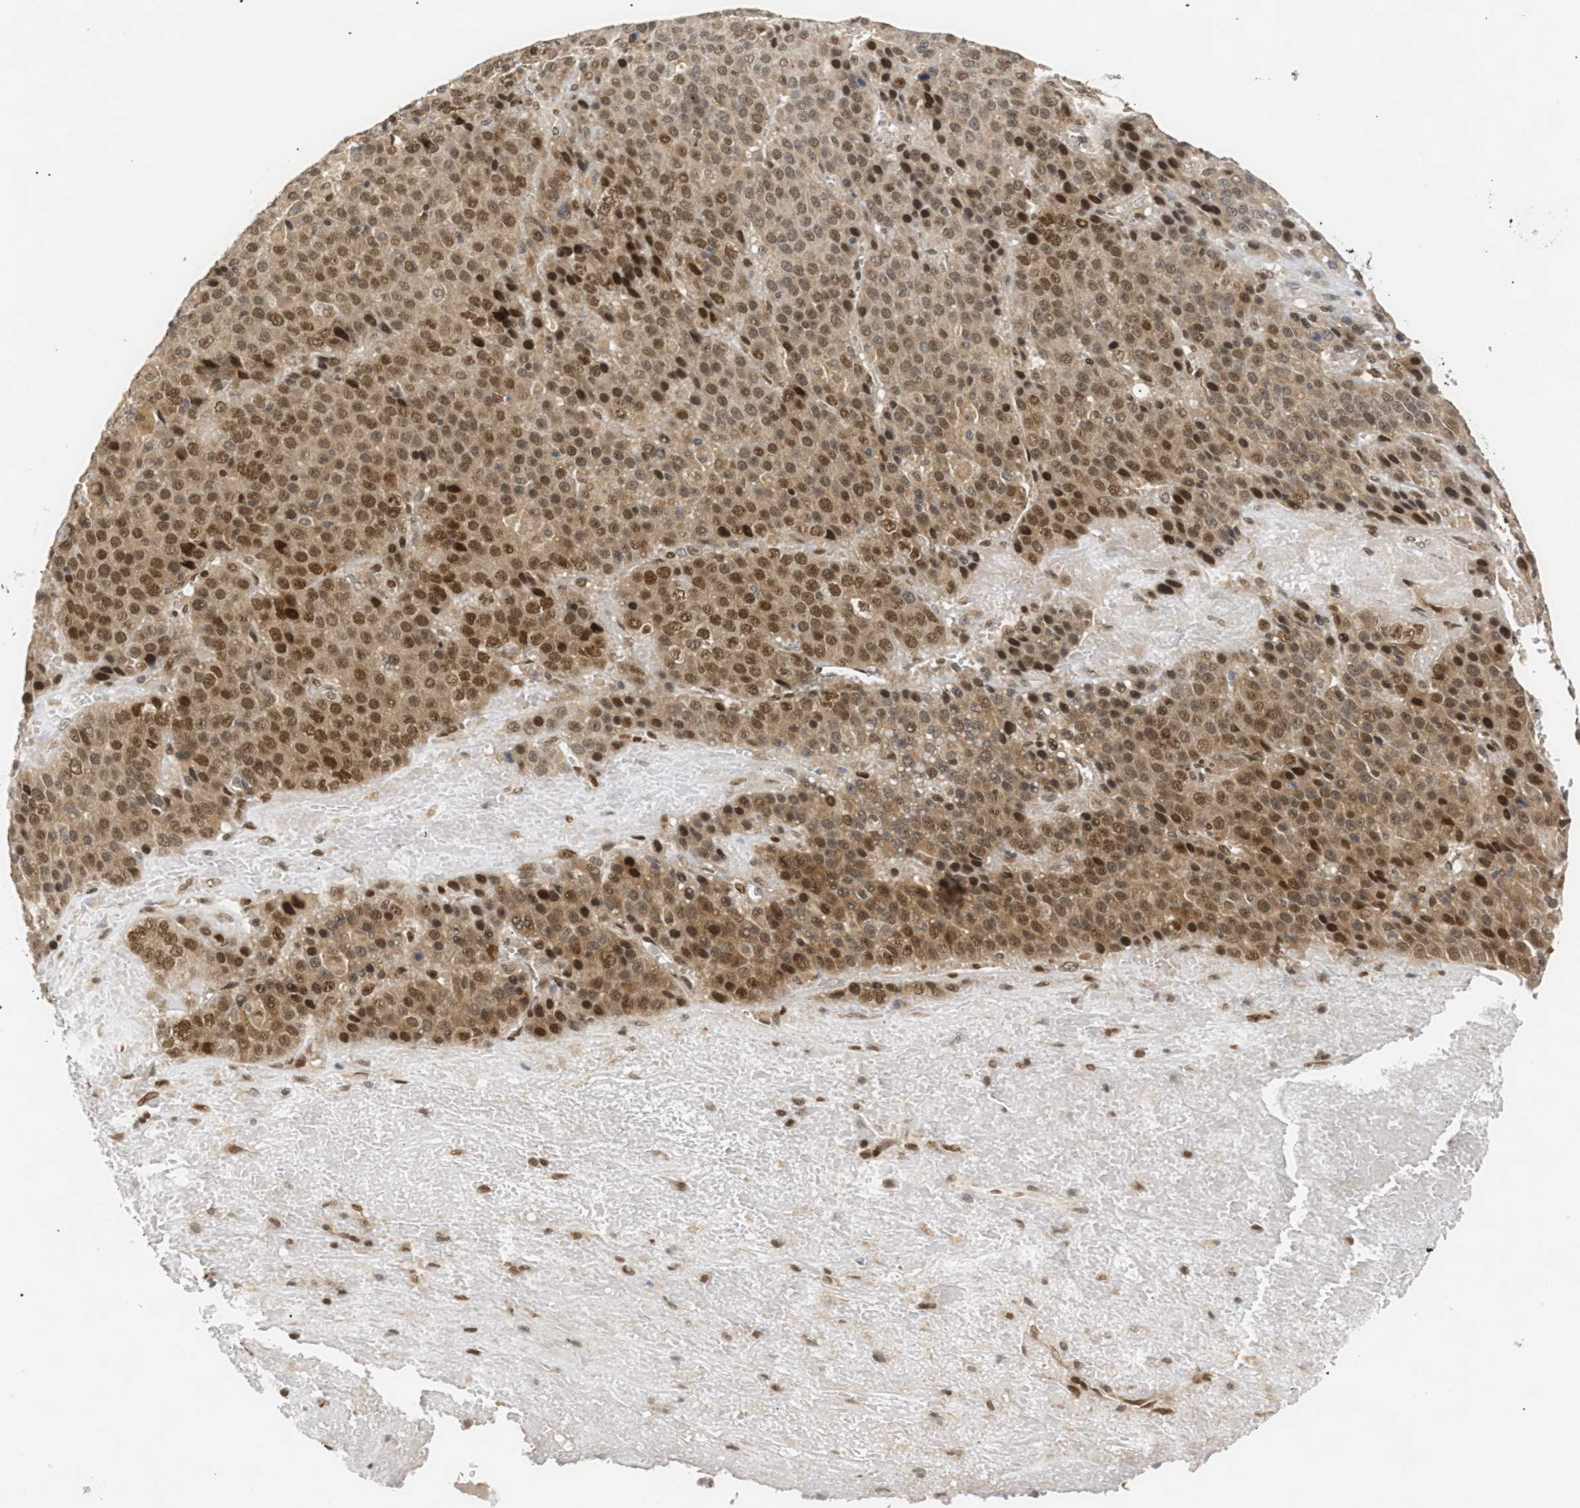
{"staining": {"intensity": "strong", "quantity": ">75%", "location": "nuclear"}, "tissue": "liver cancer", "cell_type": "Tumor cells", "image_type": "cancer", "snomed": [{"axis": "morphology", "description": "Carcinoma, Hepatocellular, NOS"}, {"axis": "topography", "description": "Liver"}], "caption": "Immunohistochemistry (IHC) staining of hepatocellular carcinoma (liver), which shows high levels of strong nuclear staining in about >75% of tumor cells indicating strong nuclear protein positivity. The staining was performed using DAB (brown) for protein detection and nuclei were counterstained in hematoxylin (blue).", "gene": "SSBP2", "patient": {"sex": "female", "age": 53}}